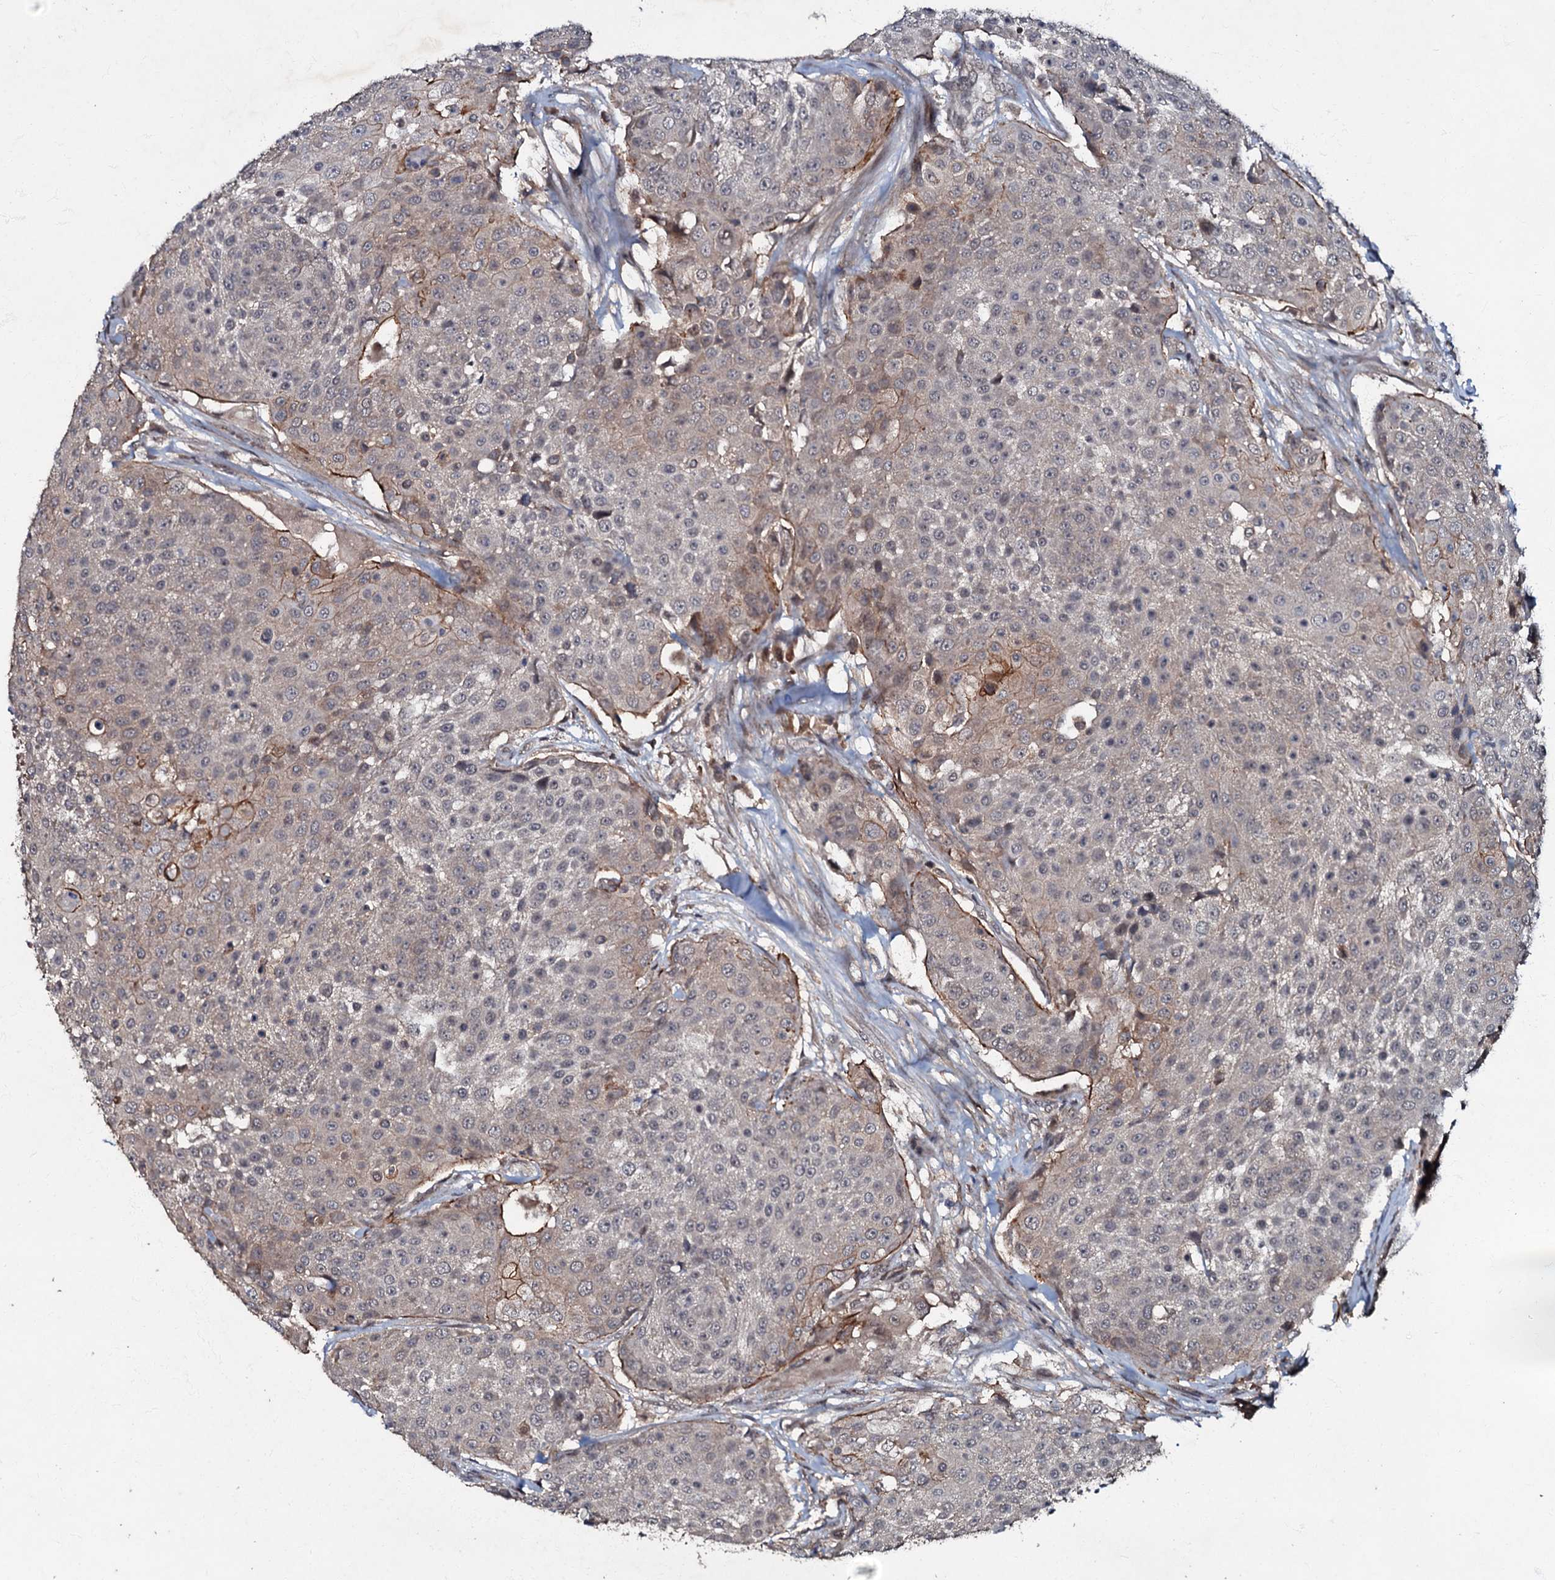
{"staining": {"intensity": "moderate", "quantity": "<25%", "location": "cytoplasmic/membranous"}, "tissue": "urothelial cancer", "cell_type": "Tumor cells", "image_type": "cancer", "snomed": [{"axis": "morphology", "description": "Urothelial carcinoma, High grade"}, {"axis": "topography", "description": "Urinary bladder"}], "caption": "Human urothelial cancer stained with a brown dye exhibits moderate cytoplasmic/membranous positive expression in about <25% of tumor cells.", "gene": "MANSC4", "patient": {"sex": "female", "age": 63}}